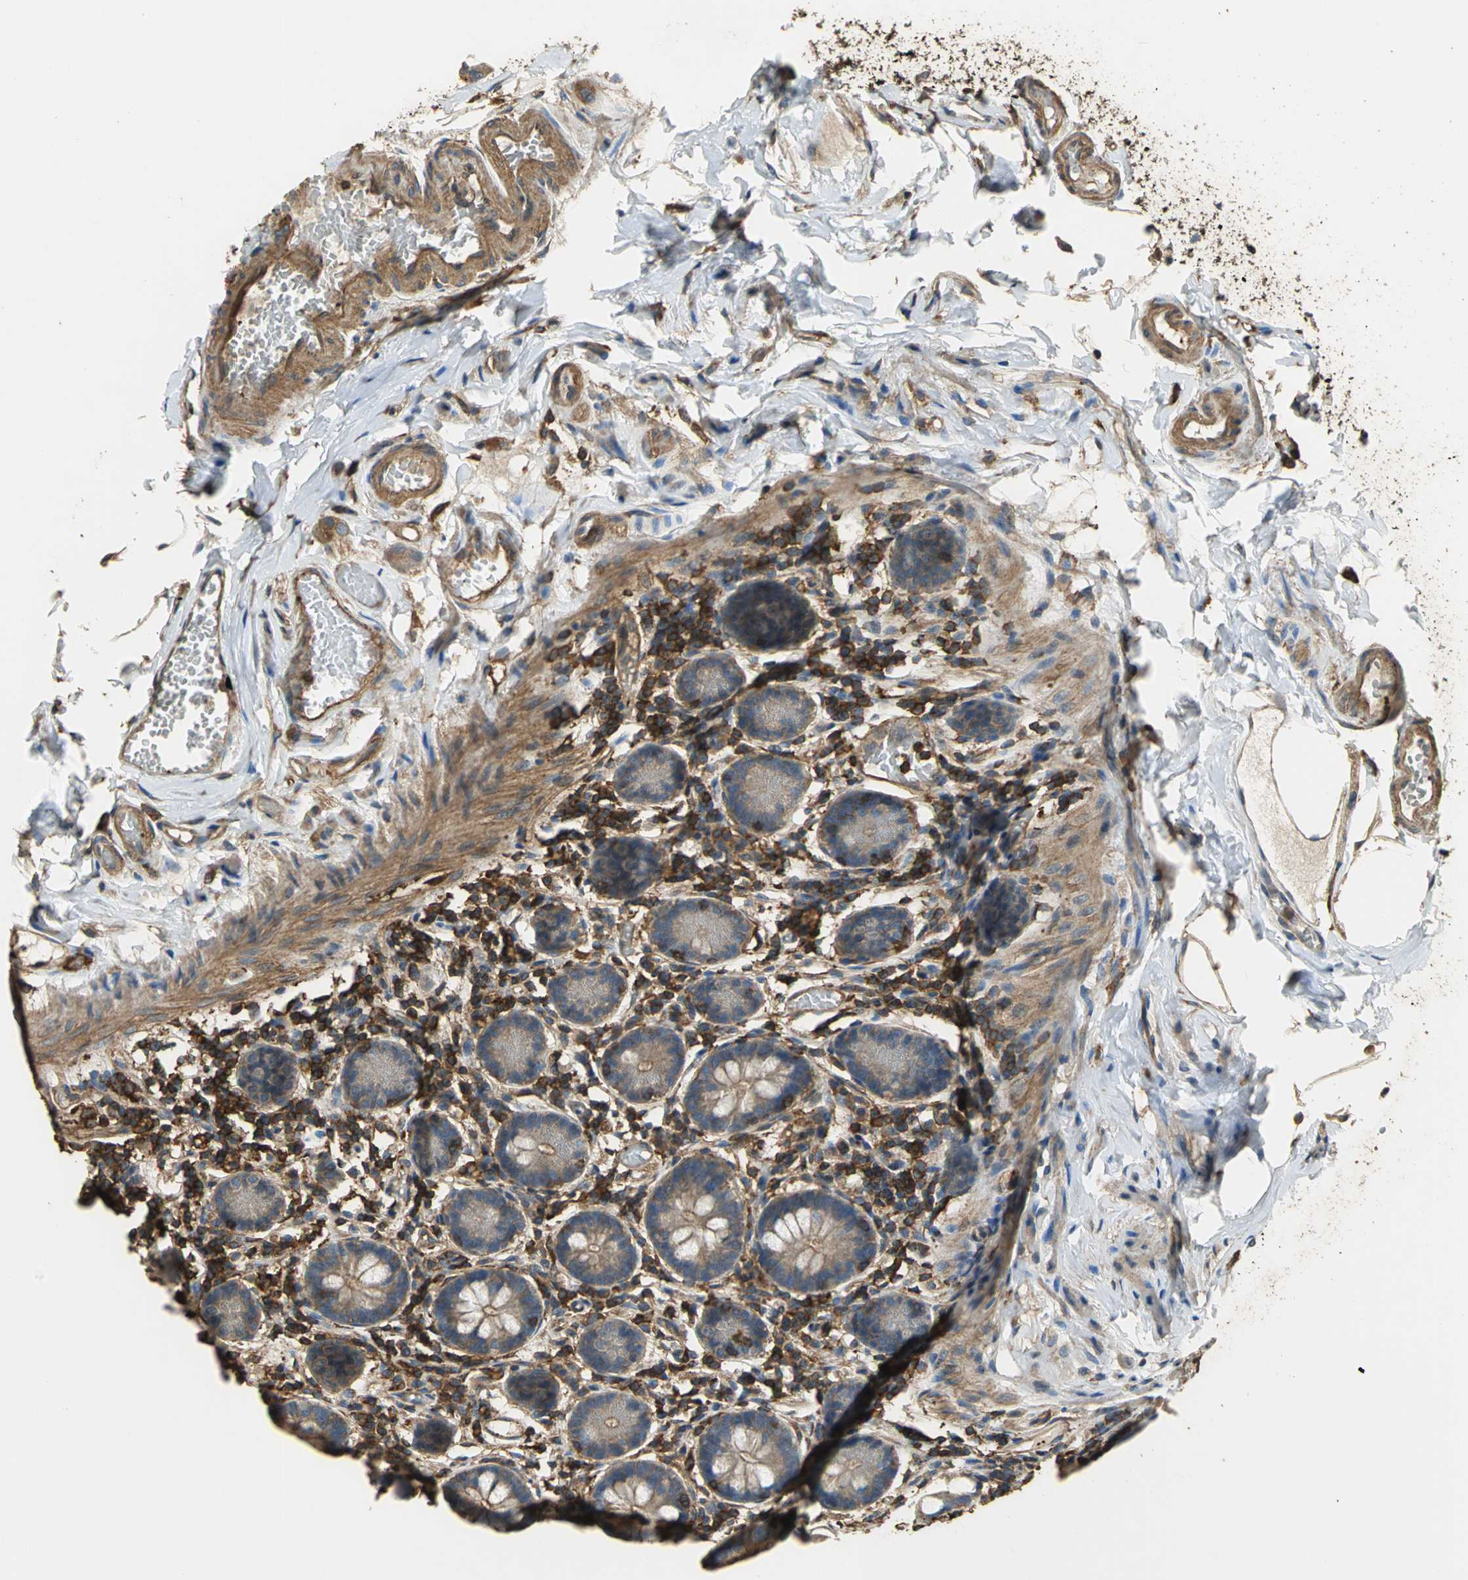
{"staining": {"intensity": "moderate", "quantity": ">75%", "location": "cytoplasmic/membranous"}, "tissue": "small intestine", "cell_type": "Glandular cells", "image_type": "normal", "snomed": [{"axis": "morphology", "description": "Normal tissue, NOS"}, {"axis": "topography", "description": "Small intestine"}], "caption": "Protein staining shows moderate cytoplasmic/membranous expression in about >75% of glandular cells in normal small intestine.", "gene": "TLN1", "patient": {"sex": "male", "age": 41}}